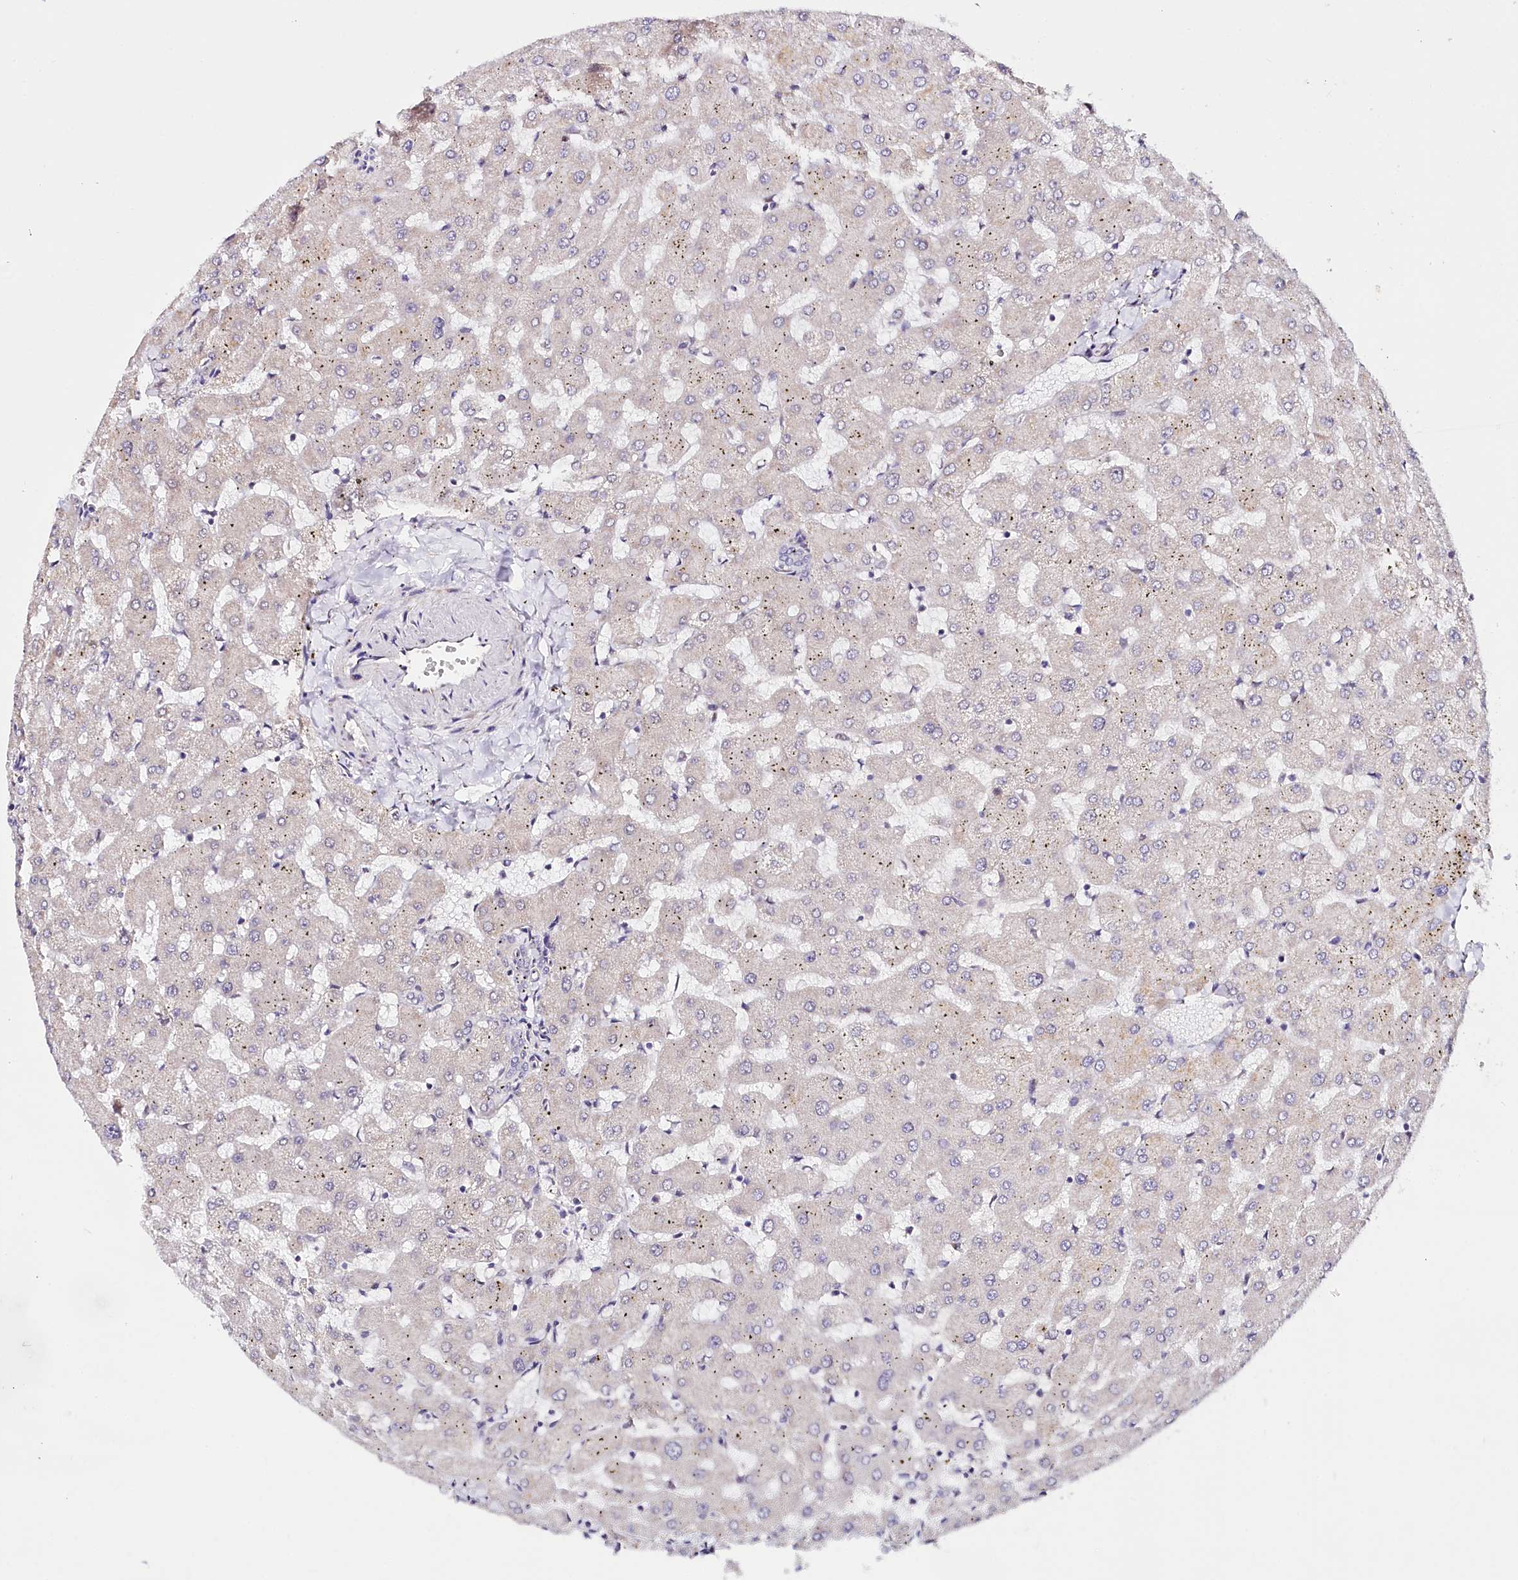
{"staining": {"intensity": "negative", "quantity": "none", "location": "none"}, "tissue": "liver", "cell_type": "Cholangiocytes", "image_type": "normal", "snomed": [{"axis": "morphology", "description": "Normal tissue, NOS"}, {"axis": "topography", "description": "Liver"}], "caption": "Protein analysis of benign liver exhibits no significant positivity in cholangiocytes.", "gene": "PPP2R5B", "patient": {"sex": "female", "age": 63}}